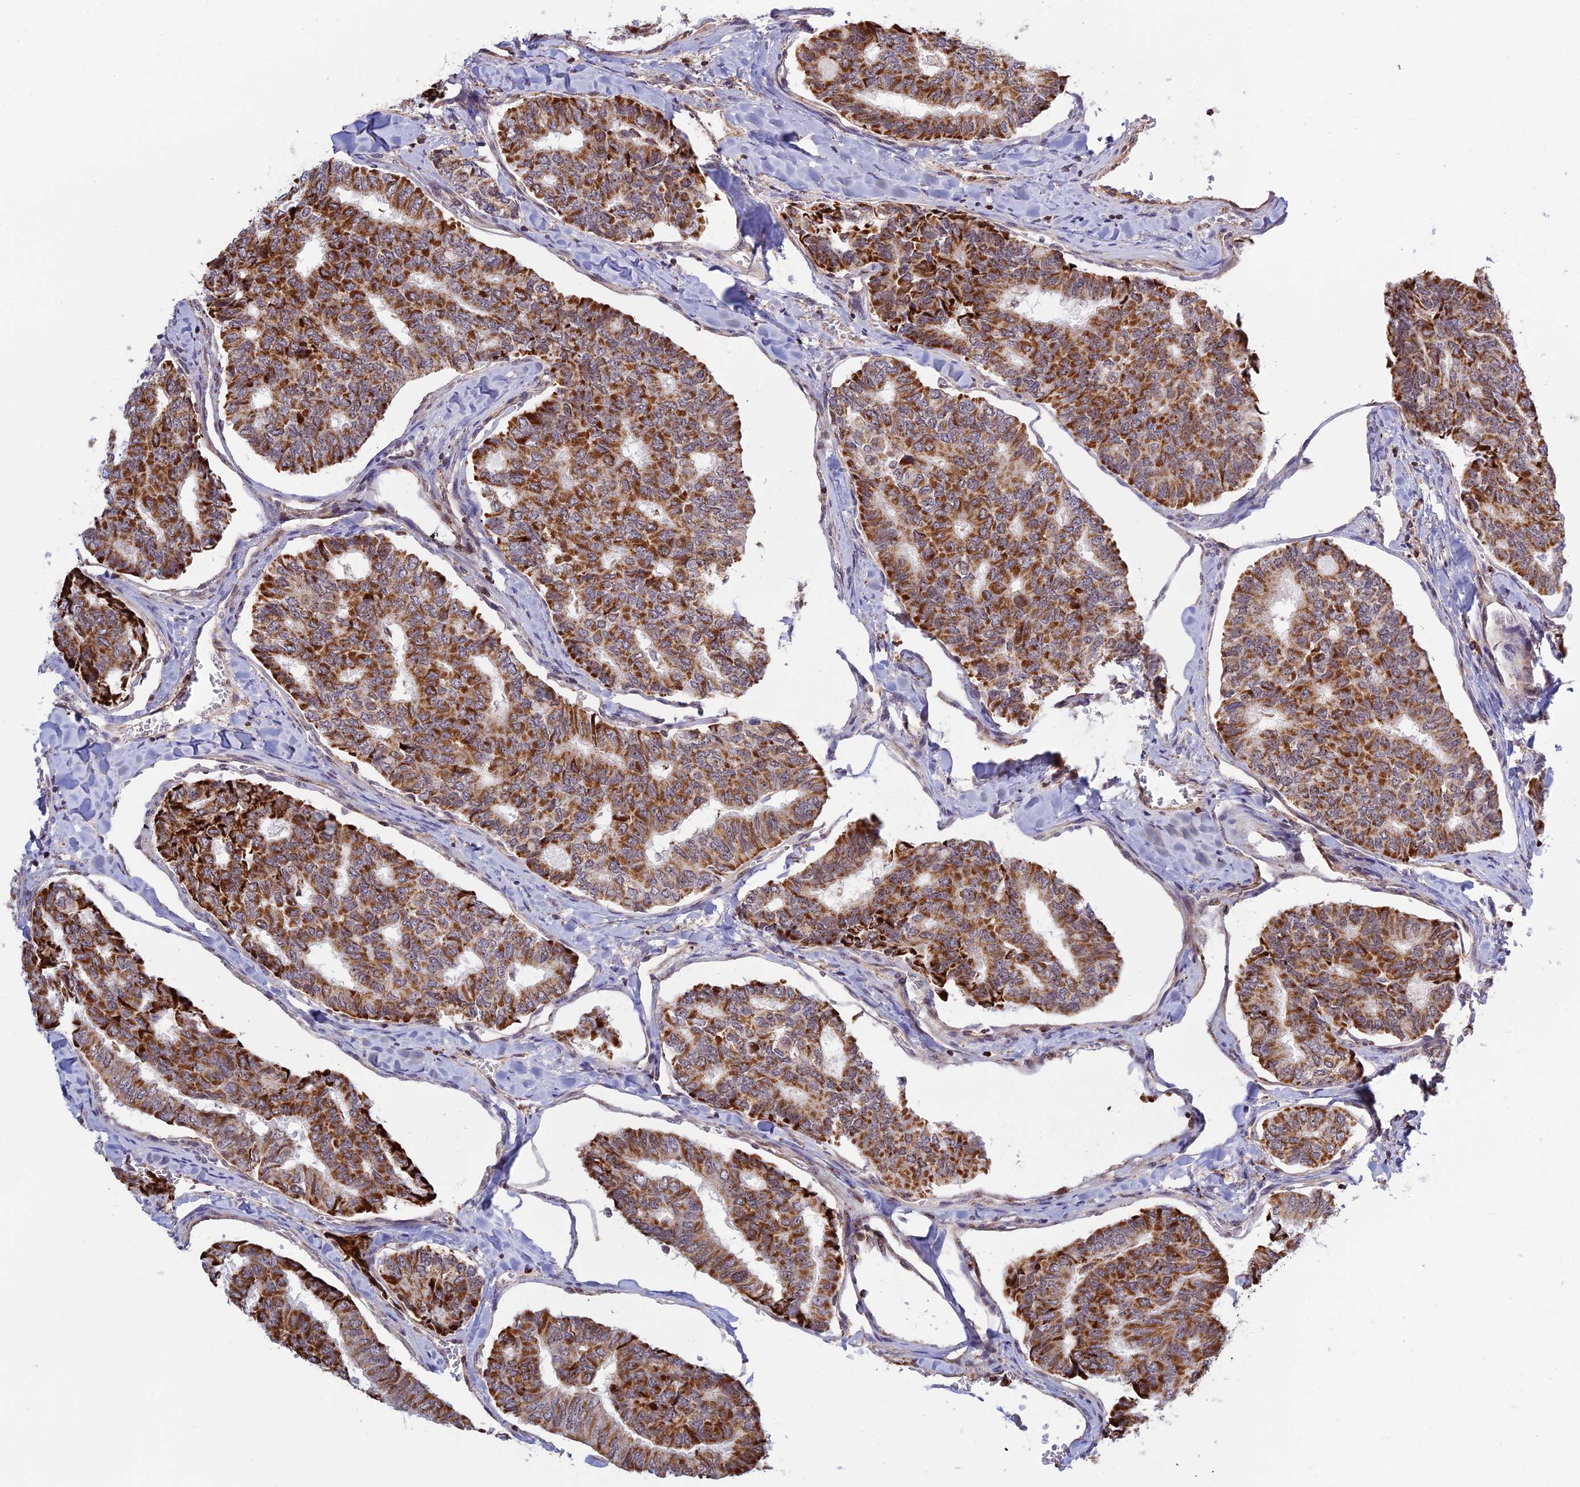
{"staining": {"intensity": "strong", "quantity": ">75%", "location": "cytoplasmic/membranous"}, "tissue": "thyroid cancer", "cell_type": "Tumor cells", "image_type": "cancer", "snomed": [{"axis": "morphology", "description": "Papillary adenocarcinoma, NOS"}, {"axis": "topography", "description": "Thyroid gland"}], "caption": "This image reveals immunohistochemistry (IHC) staining of papillary adenocarcinoma (thyroid), with high strong cytoplasmic/membranous expression in approximately >75% of tumor cells.", "gene": "POLR1G", "patient": {"sex": "female", "age": 35}}